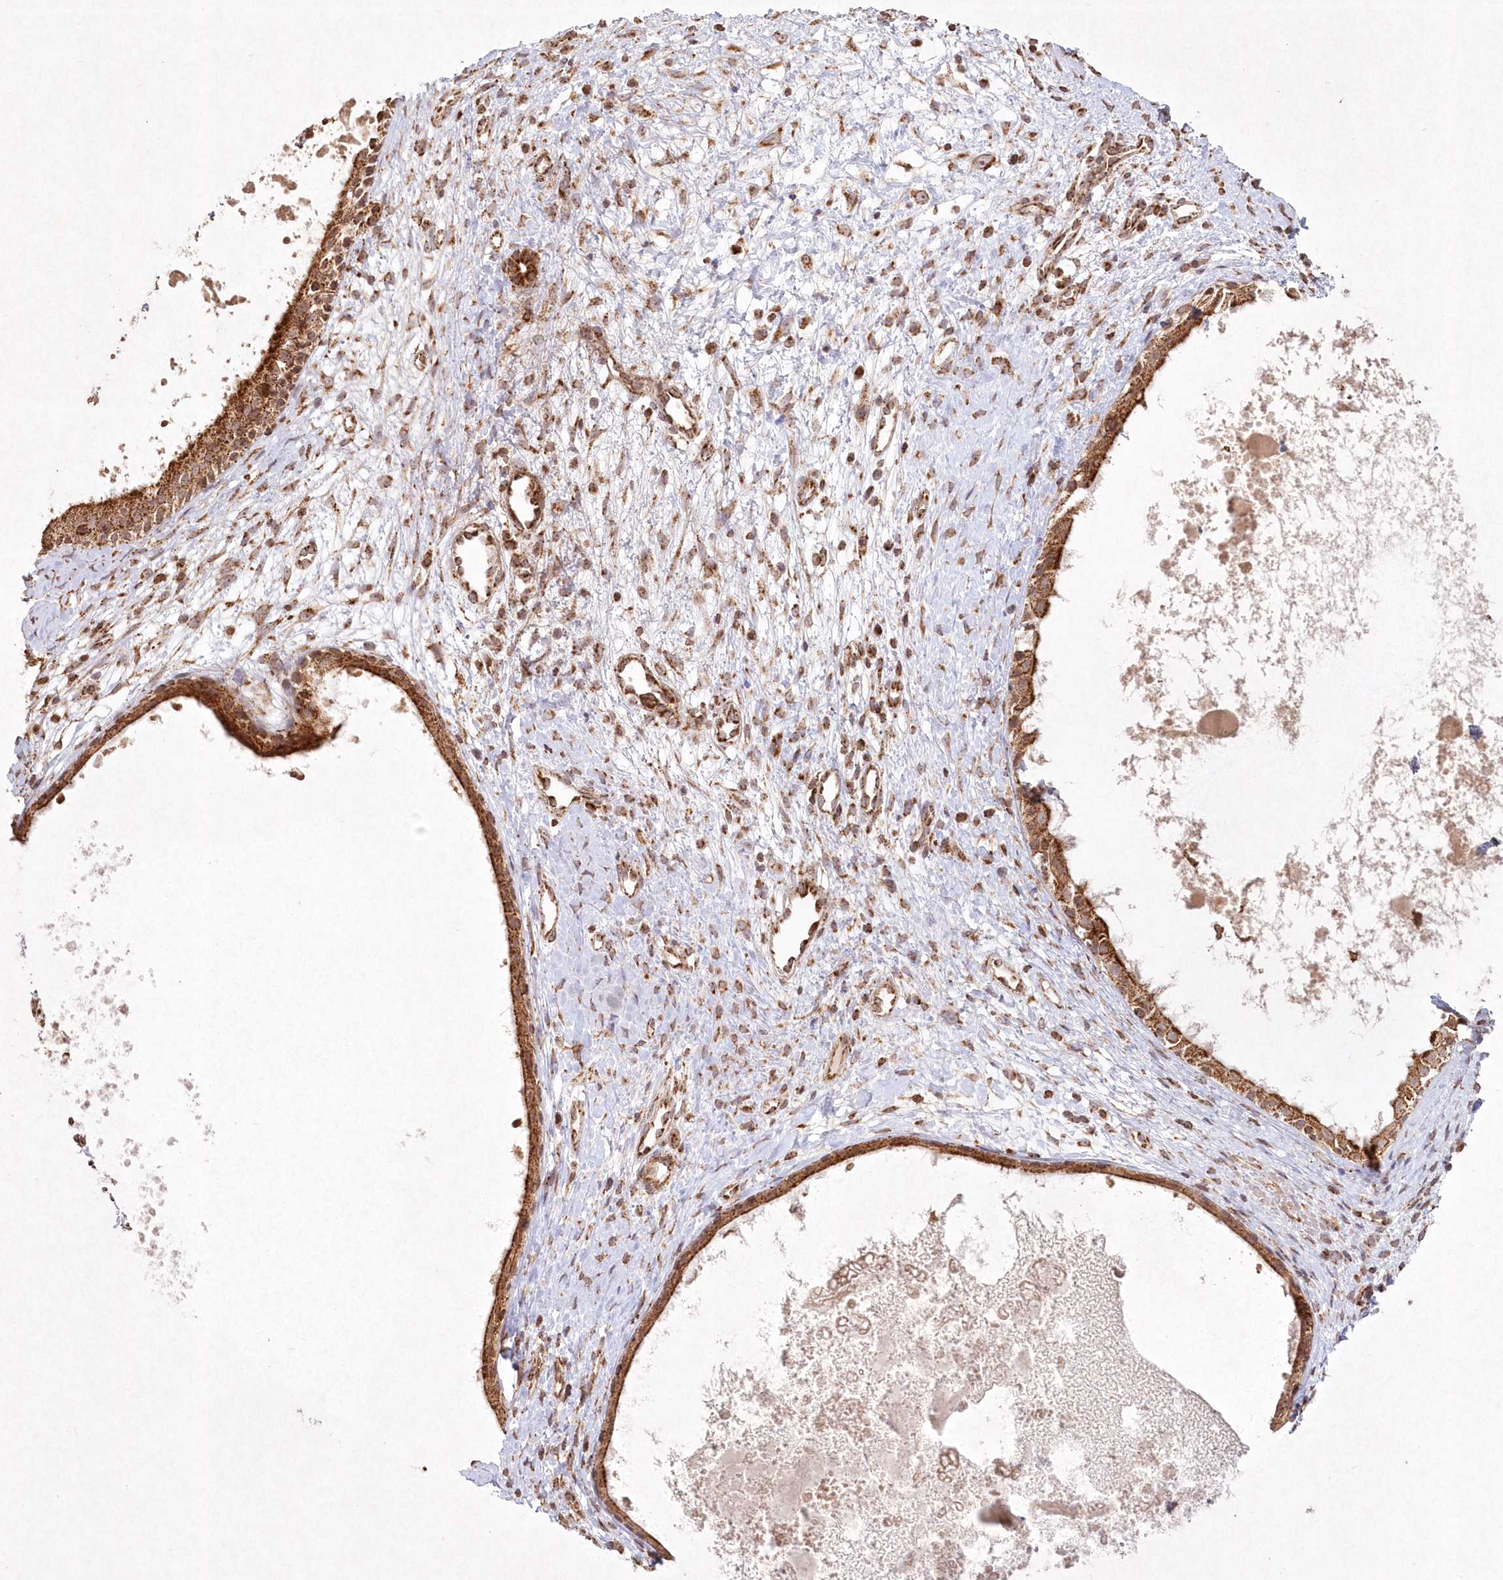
{"staining": {"intensity": "strong", "quantity": ">75%", "location": "cytoplasmic/membranous"}, "tissue": "nasopharynx", "cell_type": "Respiratory epithelial cells", "image_type": "normal", "snomed": [{"axis": "morphology", "description": "Normal tissue, NOS"}, {"axis": "topography", "description": "Nasopharynx"}], "caption": "Nasopharynx stained with immunohistochemistry shows strong cytoplasmic/membranous positivity in approximately >75% of respiratory epithelial cells. The staining was performed using DAB (3,3'-diaminobenzidine), with brown indicating positive protein expression. Nuclei are stained blue with hematoxylin.", "gene": "LRPPRC", "patient": {"sex": "male", "age": 22}}